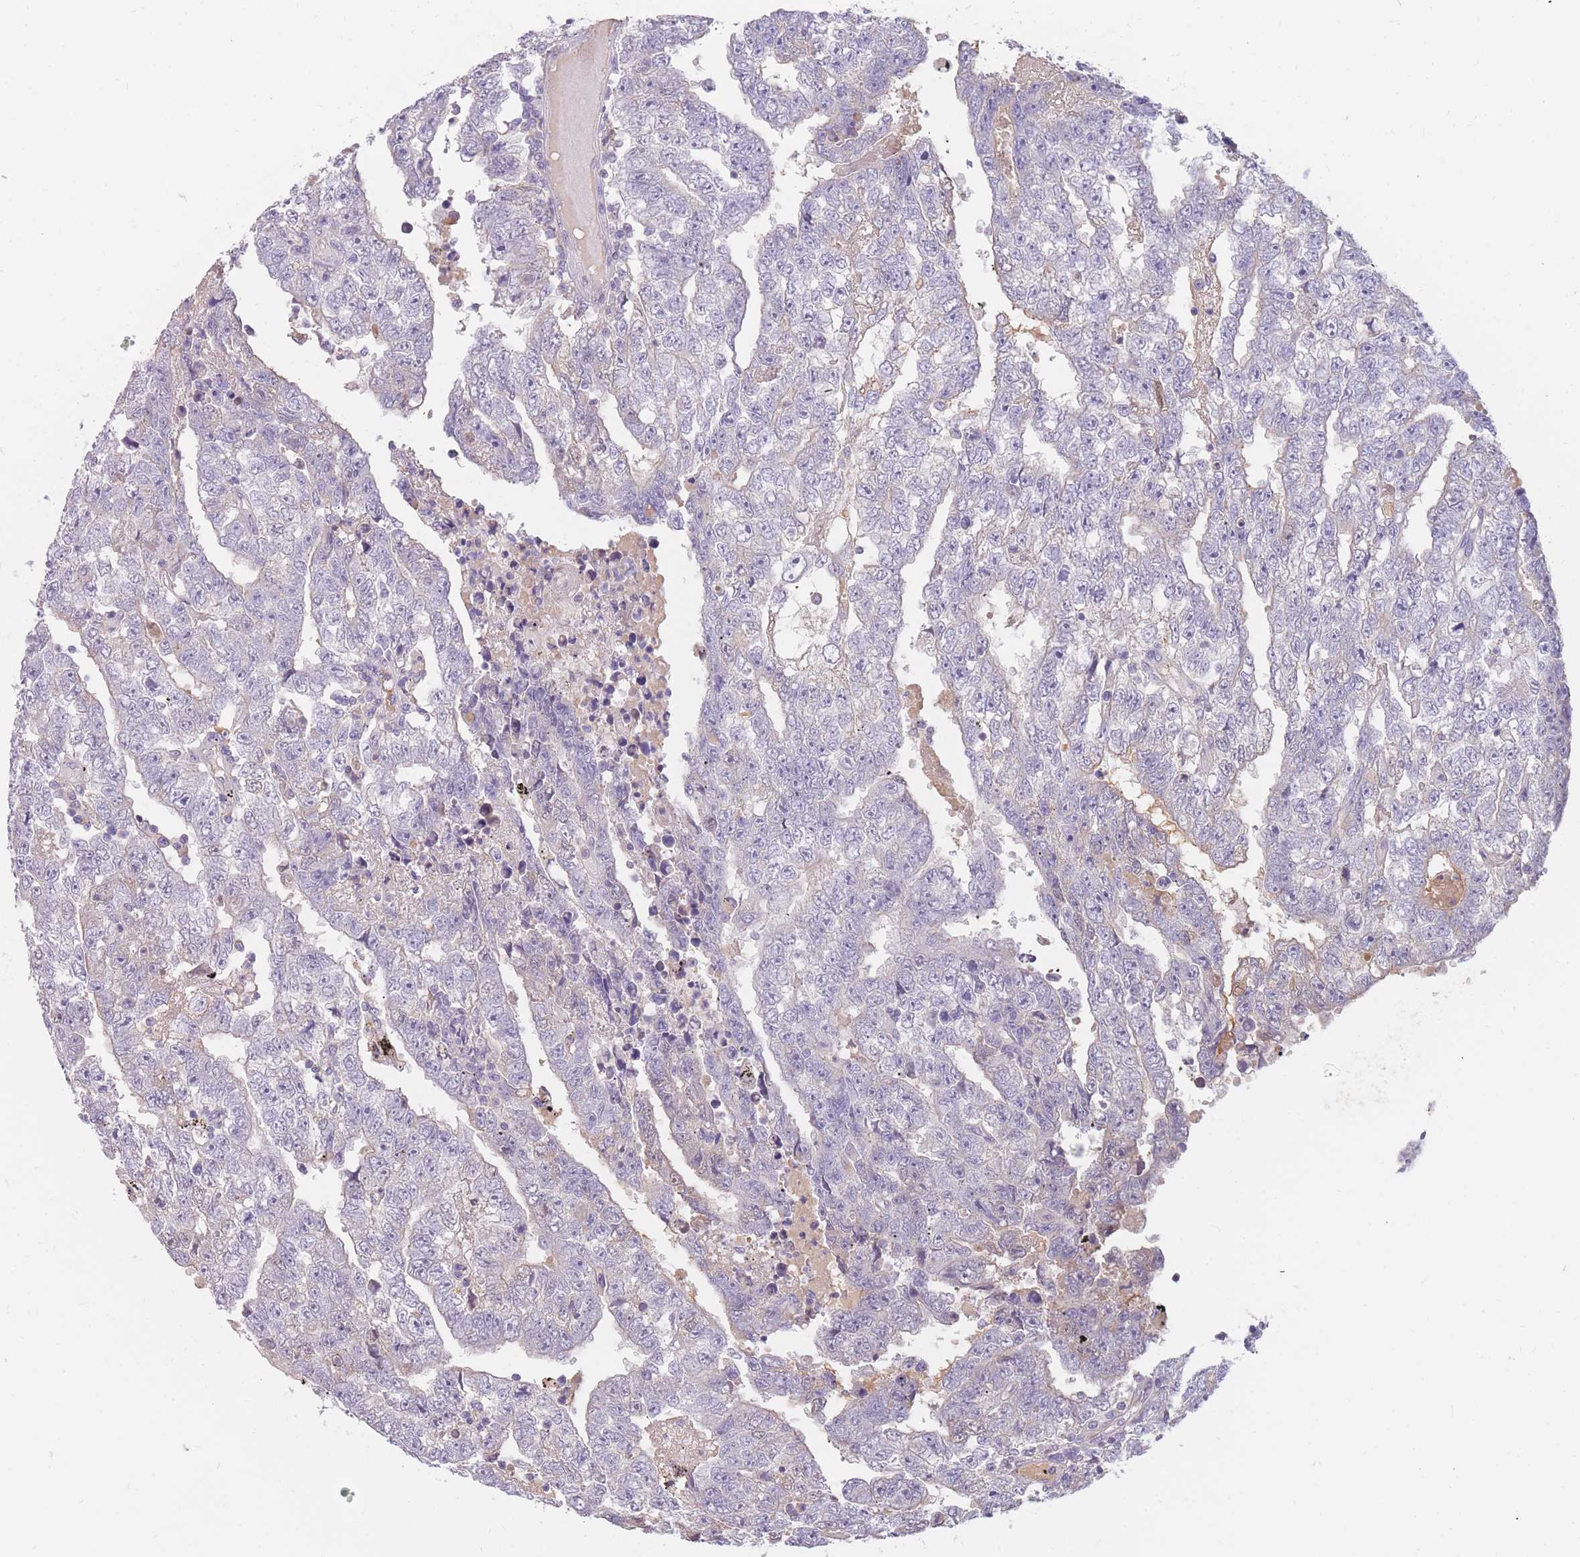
{"staining": {"intensity": "negative", "quantity": "none", "location": "none"}, "tissue": "testis cancer", "cell_type": "Tumor cells", "image_type": "cancer", "snomed": [{"axis": "morphology", "description": "Carcinoma, Embryonal, NOS"}, {"axis": "topography", "description": "Testis"}], "caption": "This is an immunohistochemistry (IHC) image of human testis cancer (embryonal carcinoma). There is no expression in tumor cells.", "gene": "TPSD1", "patient": {"sex": "male", "age": 25}}